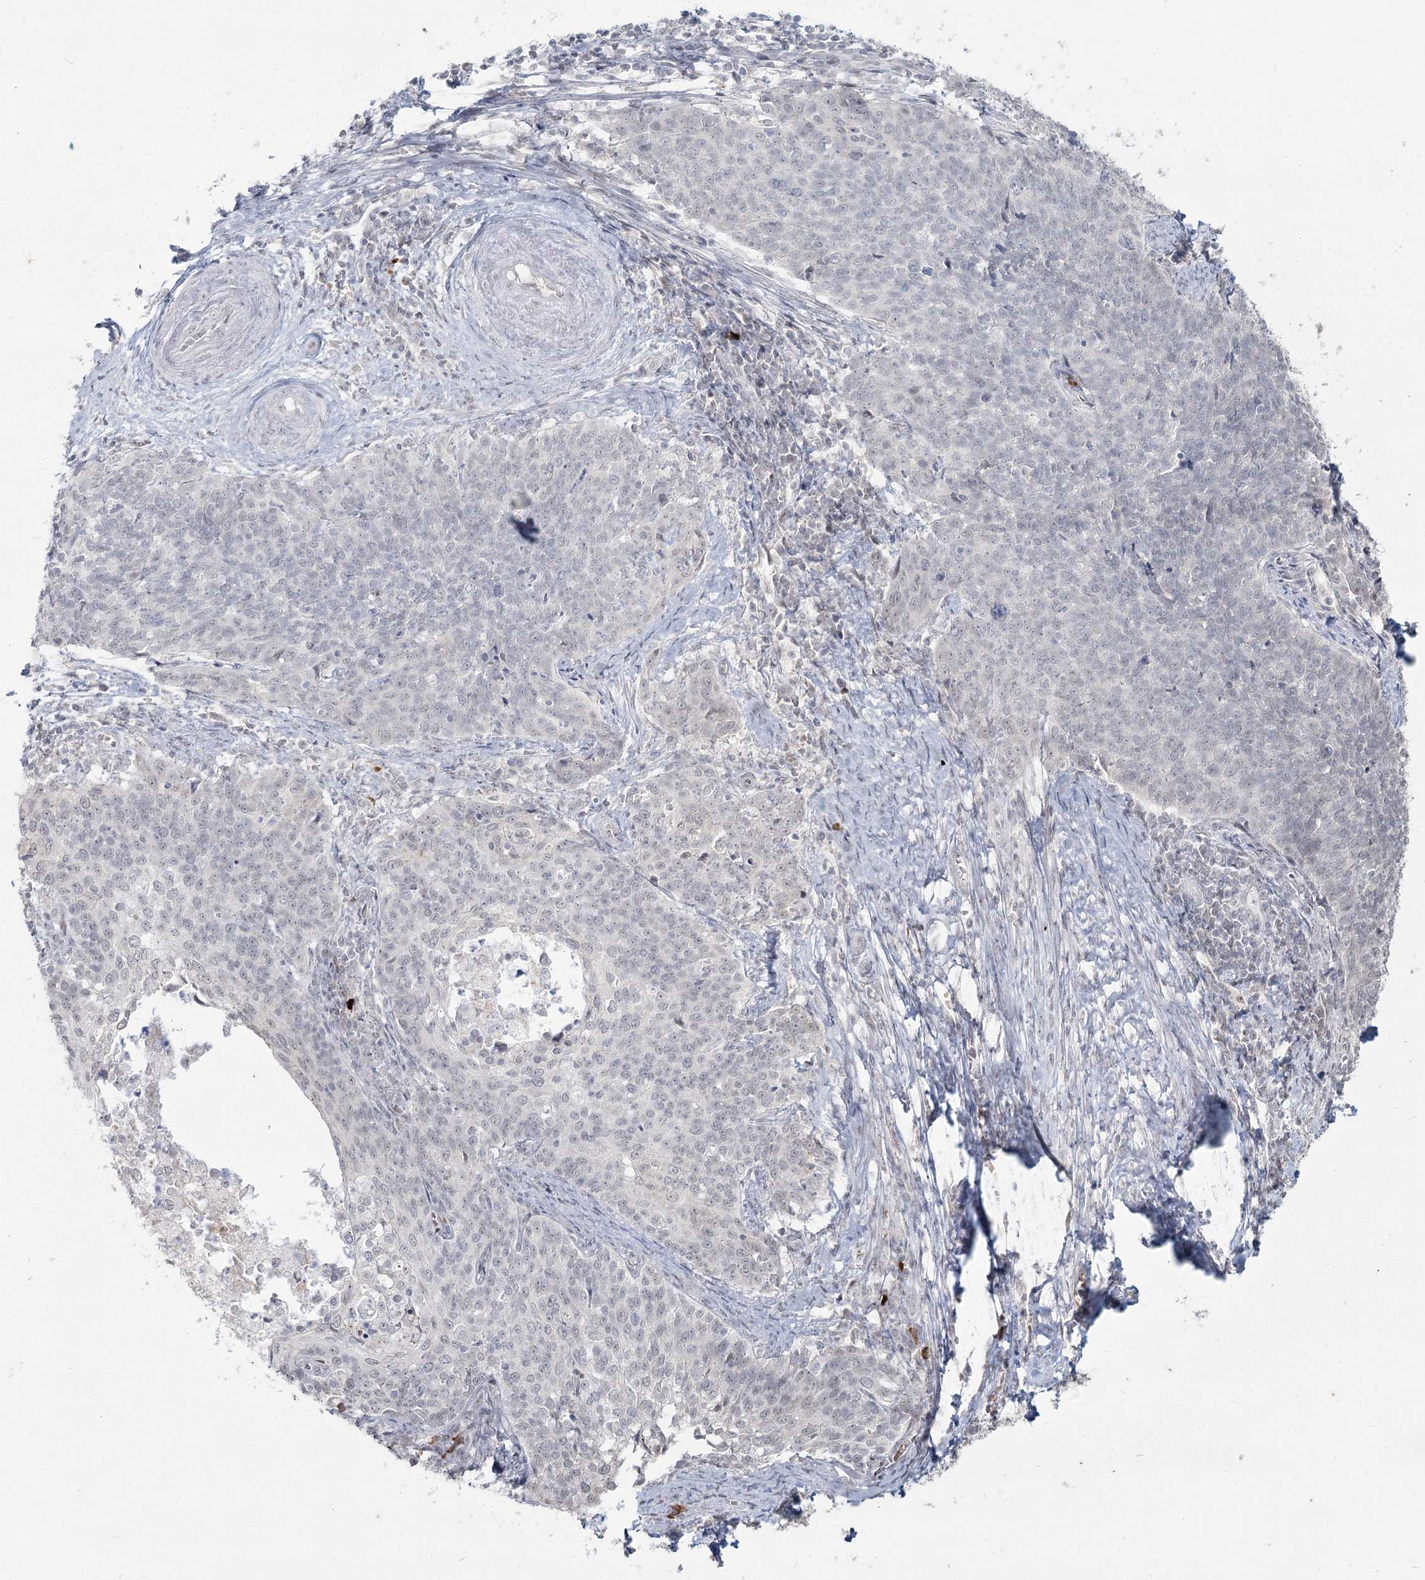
{"staining": {"intensity": "negative", "quantity": "none", "location": "none"}, "tissue": "cervical cancer", "cell_type": "Tumor cells", "image_type": "cancer", "snomed": [{"axis": "morphology", "description": "Squamous cell carcinoma, NOS"}, {"axis": "topography", "description": "Cervix"}], "caption": "Histopathology image shows no protein positivity in tumor cells of squamous cell carcinoma (cervical) tissue.", "gene": "LY6G5C", "patient": {"sex": "female", "age": 39}}